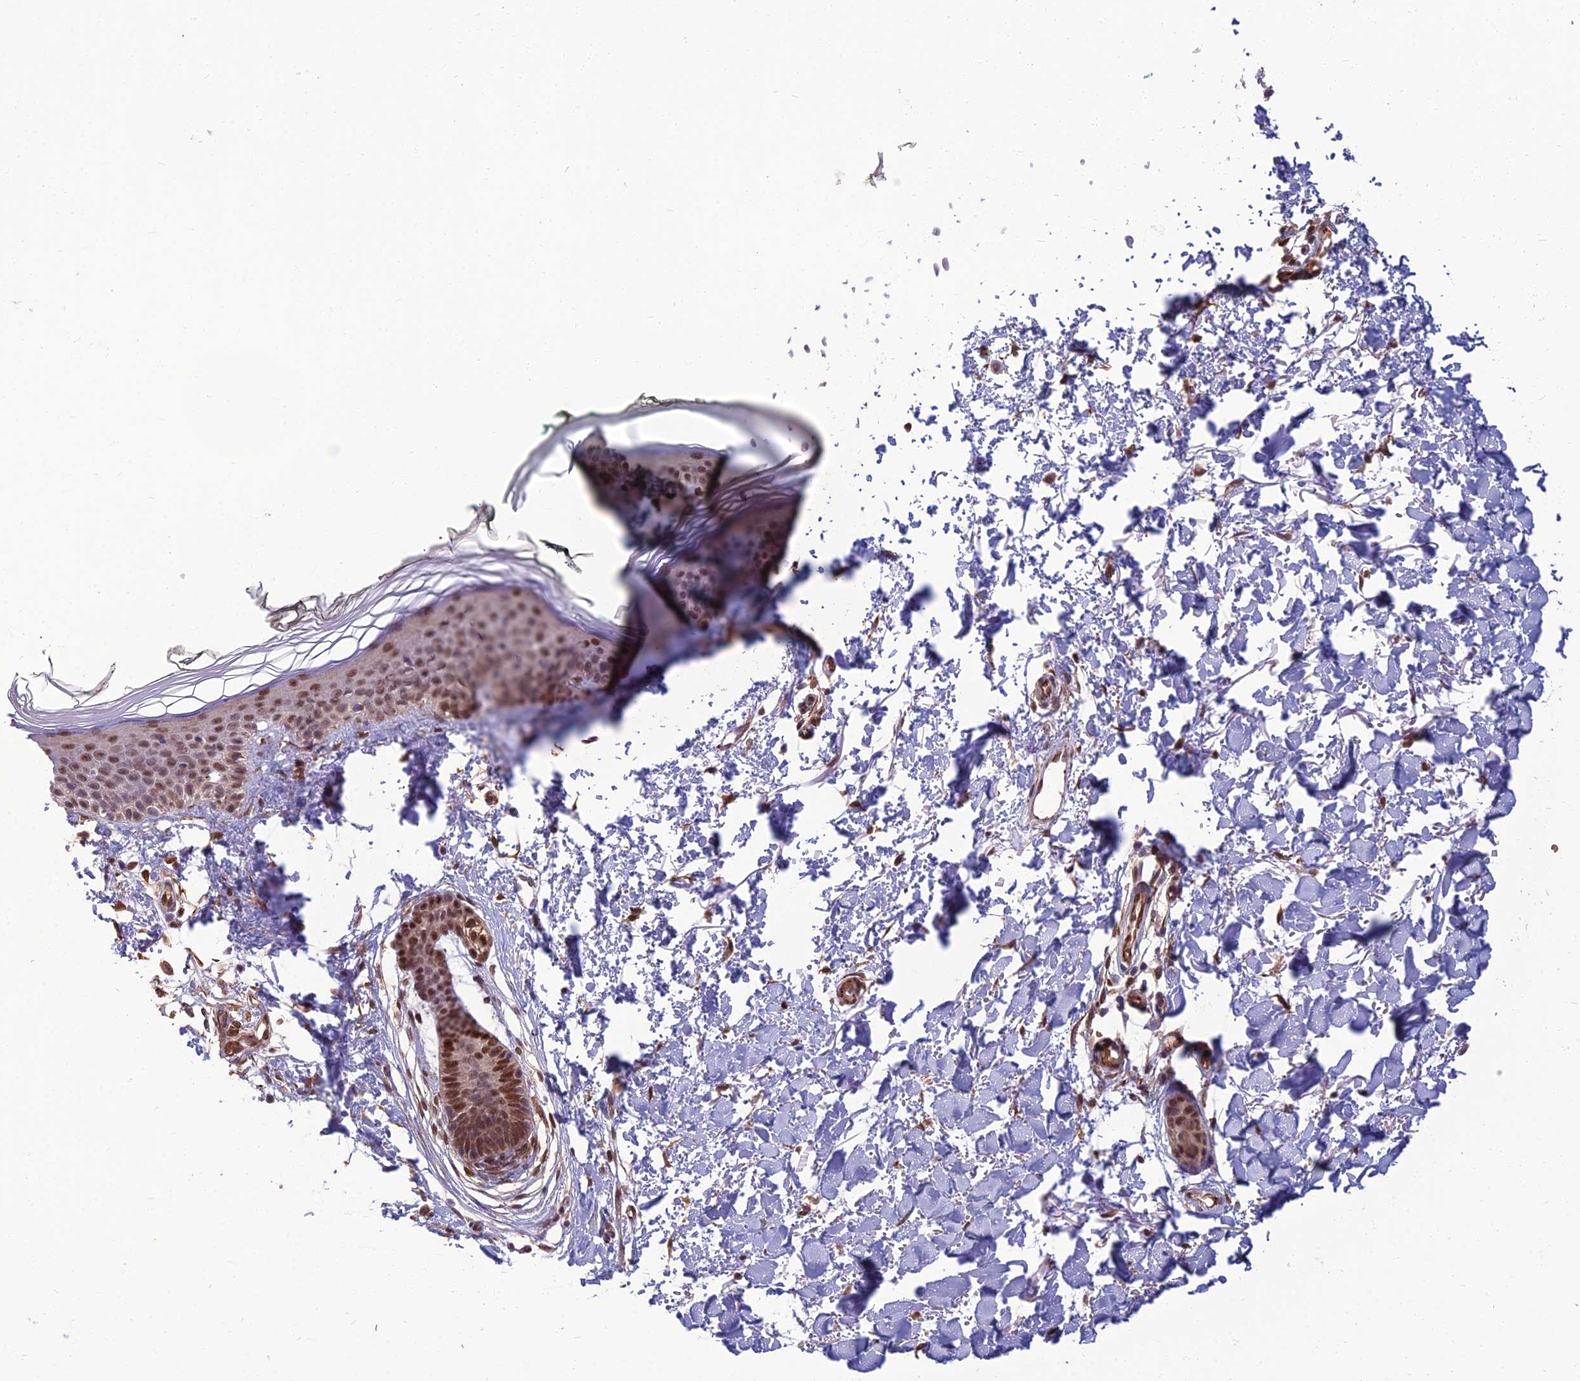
{"staining": {"intensity": "moderate", "quantity": ">75%", "location": "cytoplasmic/membranous,nuclear"}, "tissue": "skin", "cell_type": "Fibroblasts", "image_type": "normal", "snomed": [{"axis": "morphology", "description": "Normal tissue, NOS"}, {"axis": "topography", "description": "Skin"}], "caption": "A histopathology image of skin stained for a protein displays moderate cytoplasmic/membranous,nuclear brown staining in fibroblasts. (DAB (3,3'-diaminobenzidine) IHC with brightfield microscopy, high magnification).", "gene": "NR4A3", "patient": {"sex": "male", "age": 62}}